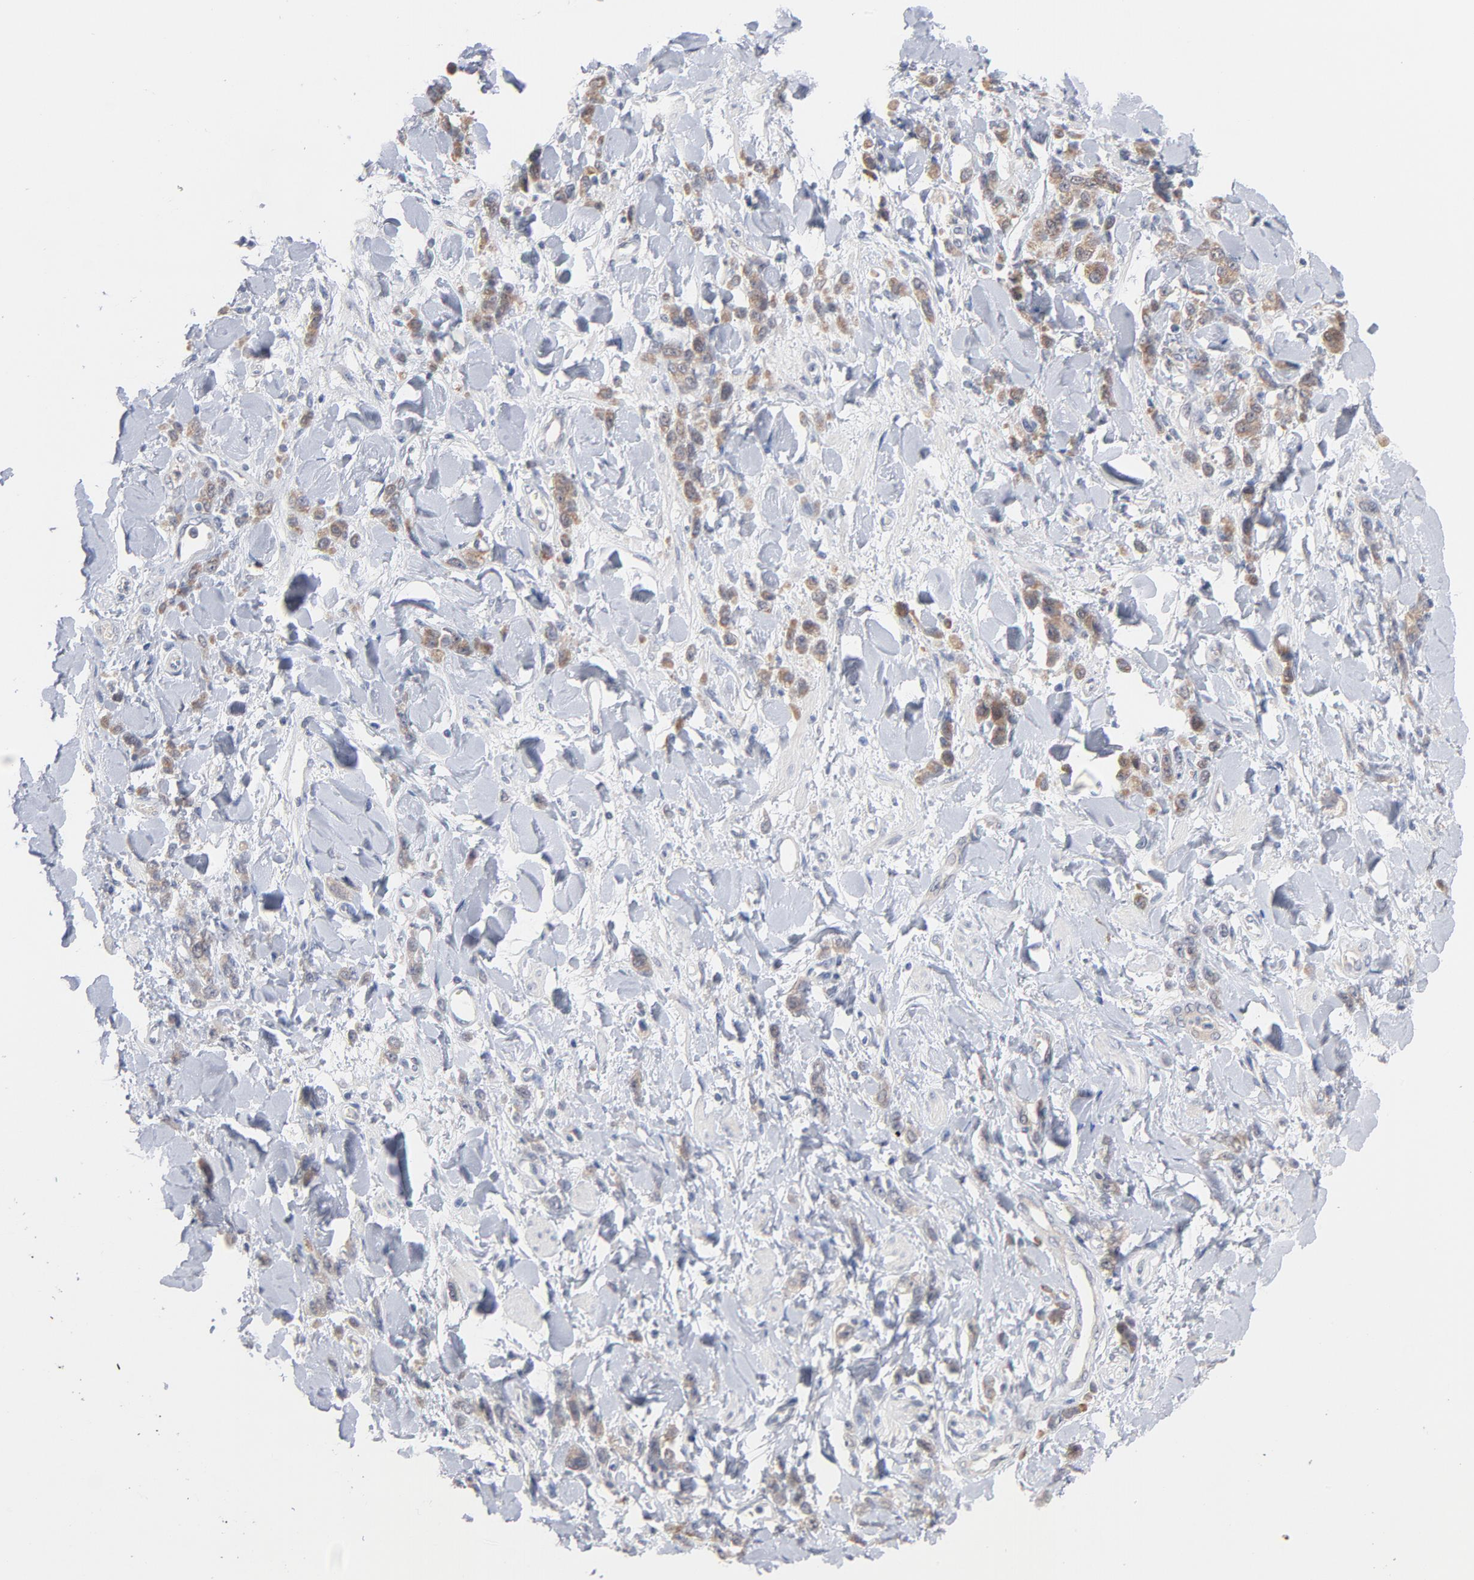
{"staining": {"intensity": "weak", "quantity": ">75%", "location": "cytoplasmic/membranous"}, "tissue": "stomach cancer", "cell_type": "Tumor cells", "image_type": "cancer", "snomed": [{"axis": "morphology", "description": "Normal tissue, NOS"}, {"axis": "morphology", "description": "Adenocarcinoma, NOS"}, {"axis": "topography", "description": "Stomach"}], "caption": "Stomach cancer (adenocarcinoma) stained with immunohistochemistry displays weak cytoplasmic/membranous expression in approximately >75% of tumor cells. (DAB = brown stain, brightfield microscopy at high magnification).", "gene": "UBL4A", "patient": {"sex": "male", "age": 82}}